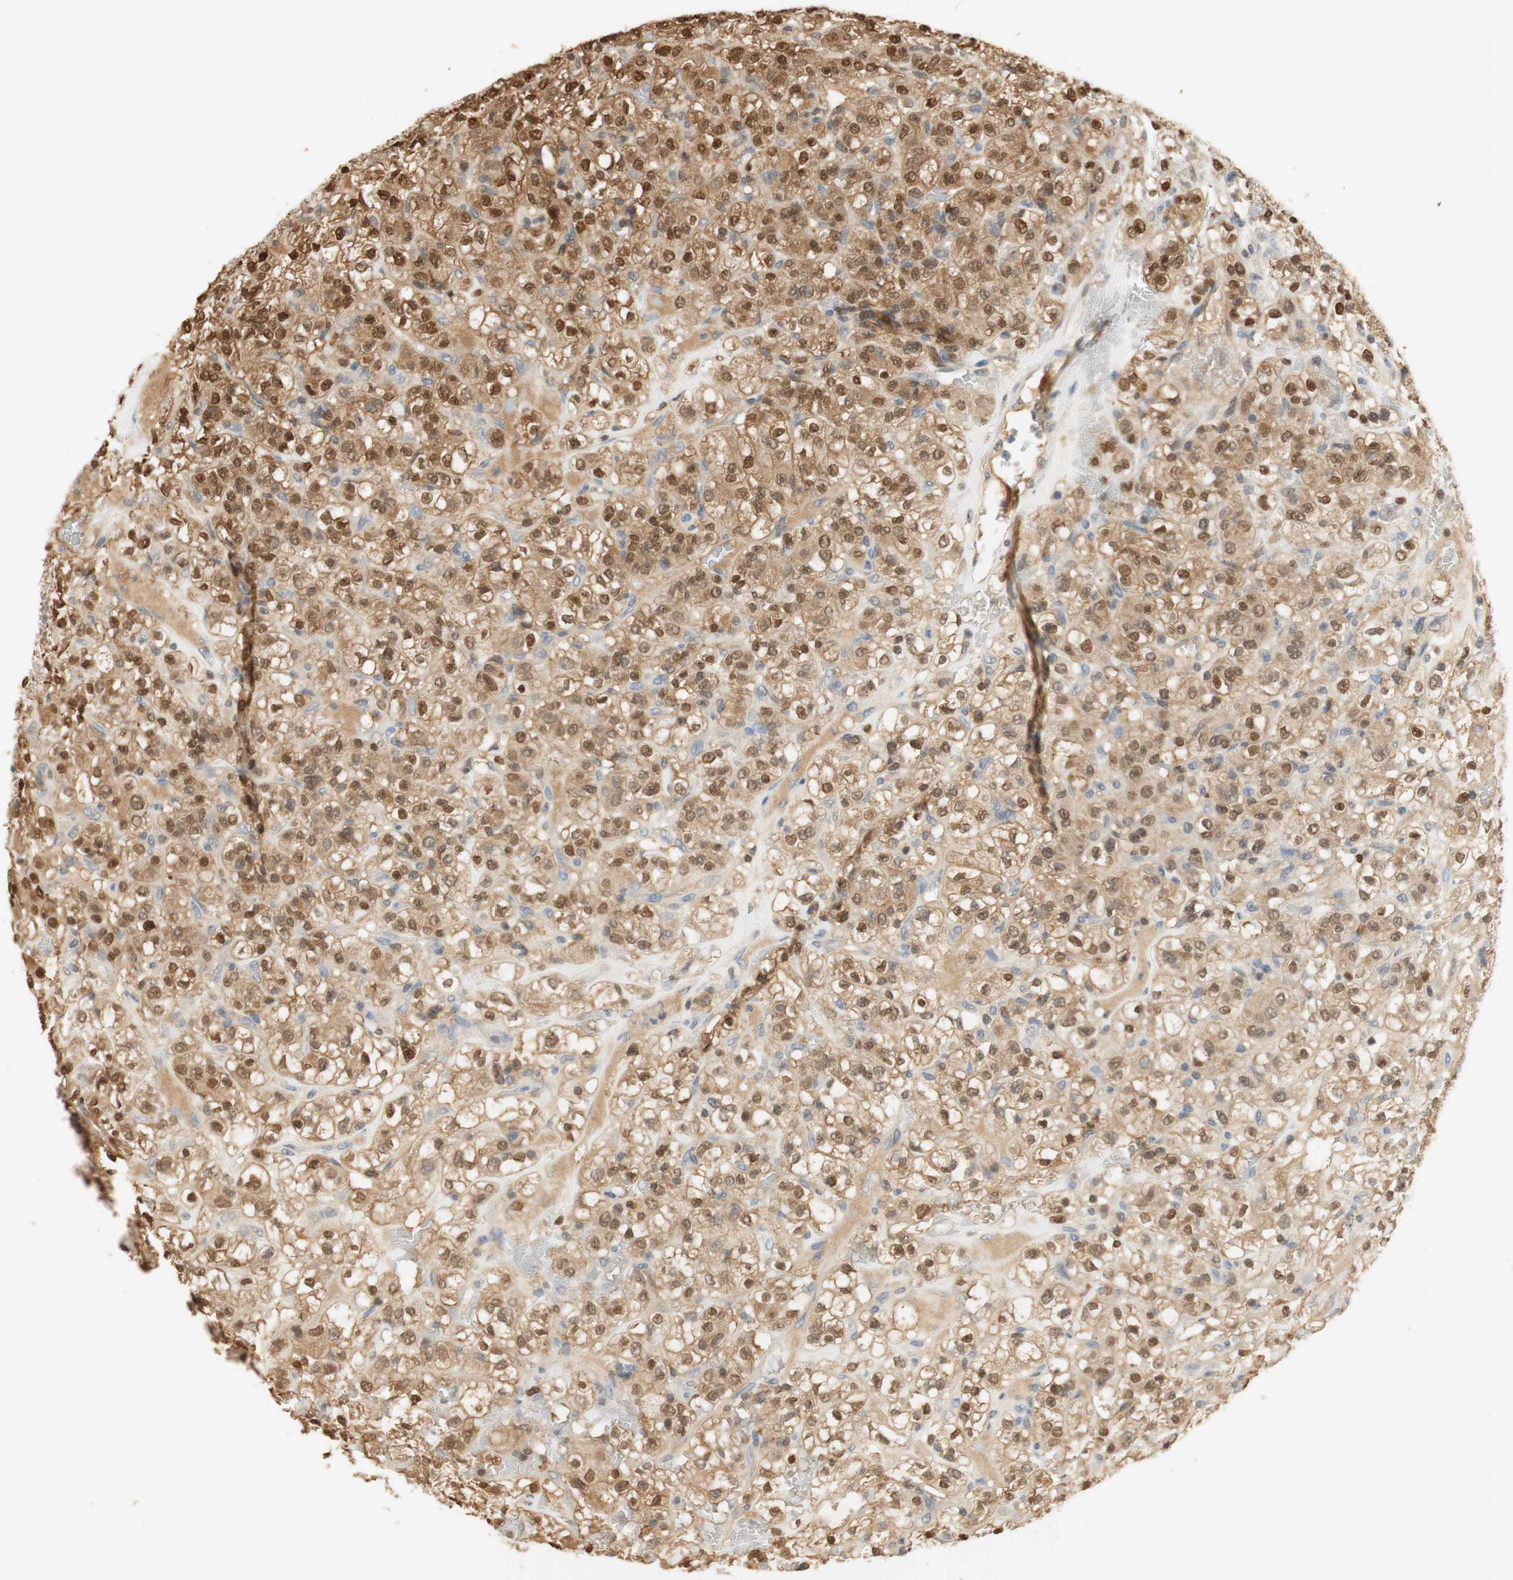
{"staining": {"intensity": "moderate", "quantity": ">75%", "location": "cytoplasmic/membranous,nuclear"}, "tissue": "renal cancer", "cell_type": "Tumor cells", "image_type": "cancer", "snomed": [{"axis": "morphology", "description": "Normal tissue, NOS"}, {"axis": "morphology", "description": "Adenocarcinoma, NOS"}, {"axis": "topography", "description": "Kidney"}], "caption": "This photomicrograph reveals IHC staining of renal adenocarcinoma, with medium moderate cytoplasmic/membranous and nuclear staining in about >75% of tumor cells.", "gene": "NAP1L4", "patient": {"sex": "female", "age": 72}}